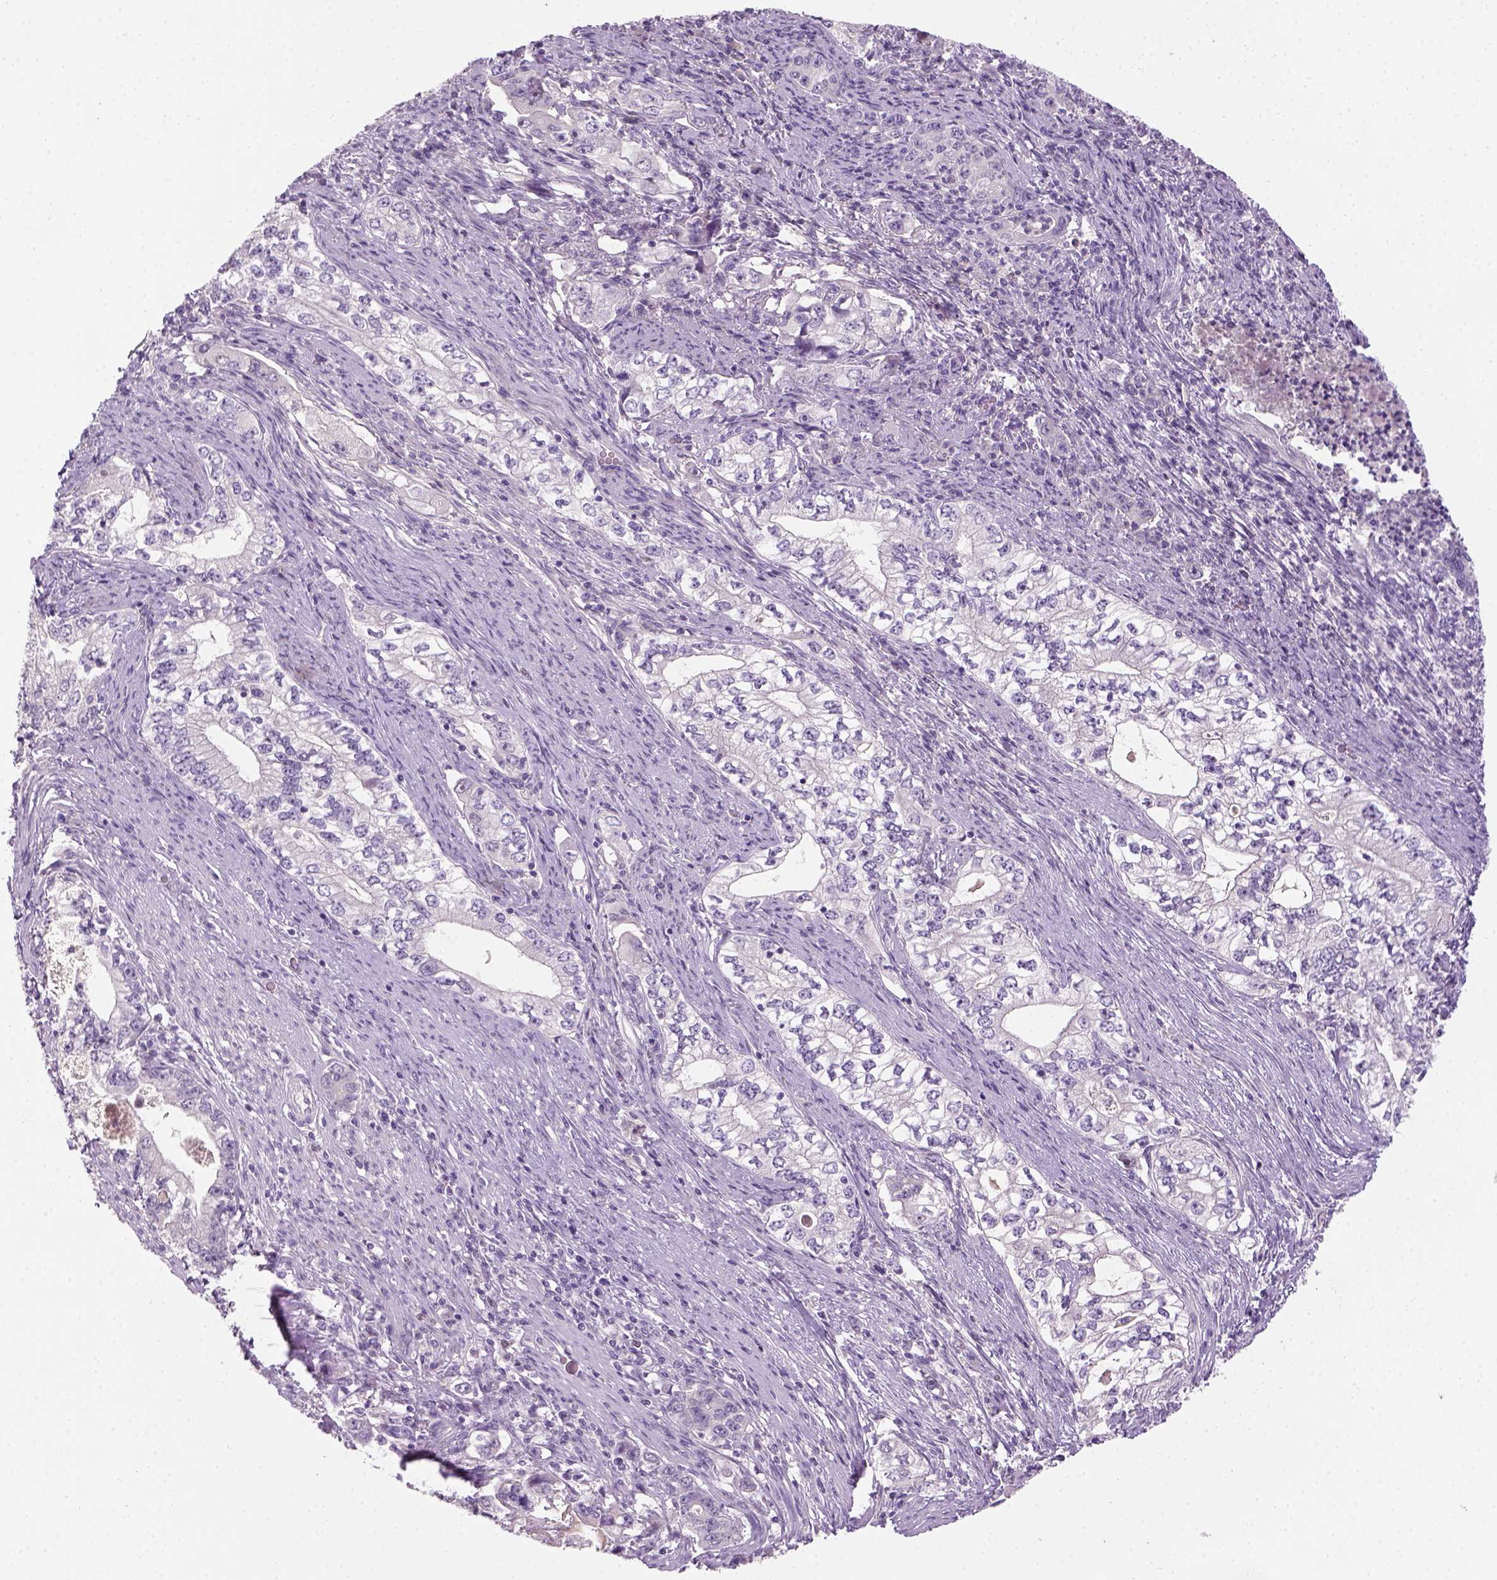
{"staining": {"intensity": "negative", "quantity": "none", "location": "none"}, "tissue": "stomach cancer", "cell_type": "Tumor cells", "image_type": "cancer", "snomed": [{"axis": "morphology", "description": "Adenocarcinoma, NOS"}, {"axis": "topography", "description": "Stomach, lower"}], "caption": "This histopathology image is of adenocarcinoma (stomach) stained with IHC to label a protein in brown with the nuclei are counter-stained blue. There is no expression in tumor cells.", "gene": "GFI1B", "patient": {"sex": "female", "age": 72}}